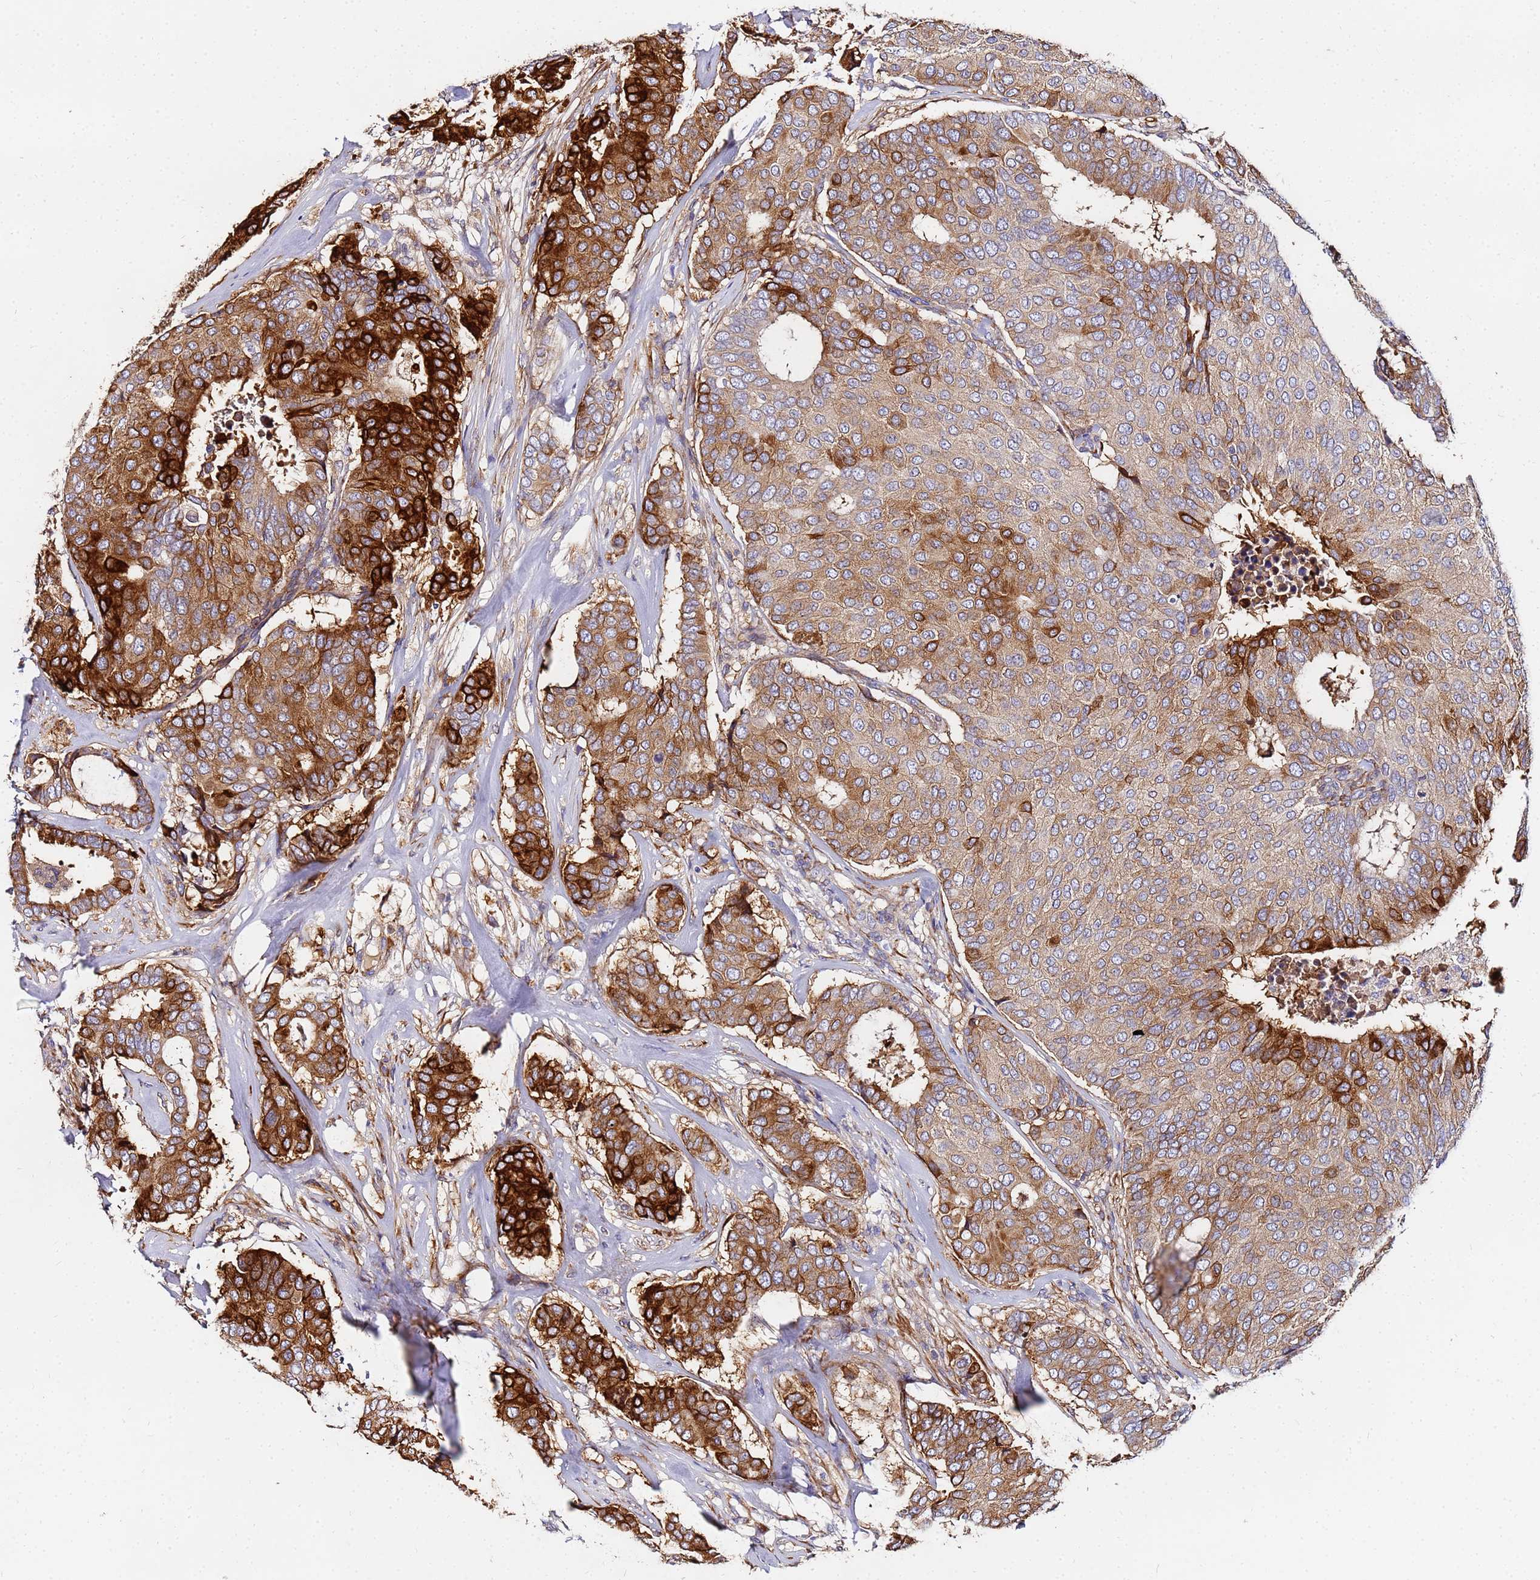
{"staining": {"intensity": "strong", "quantity": "25%-75%", "location": "cytoplasmic/membranous"}, "tissue": "breast cancer", "cell_type": "Tumor cells", "image_type": "cancer", "snomed": [{"axis": "morphology", "description": "Duct carcinoma"}, {"axis": "topography", "description": "Breast"}], "caption": "Protein positivity by IHC shows strong cytoplasmic/membranous positivity in approximately 25%-75% of tumor cells in breast infiltrating ductal carcinoma.", "gene": "POM121", "patient": {"sex": "female", "age": 75}}